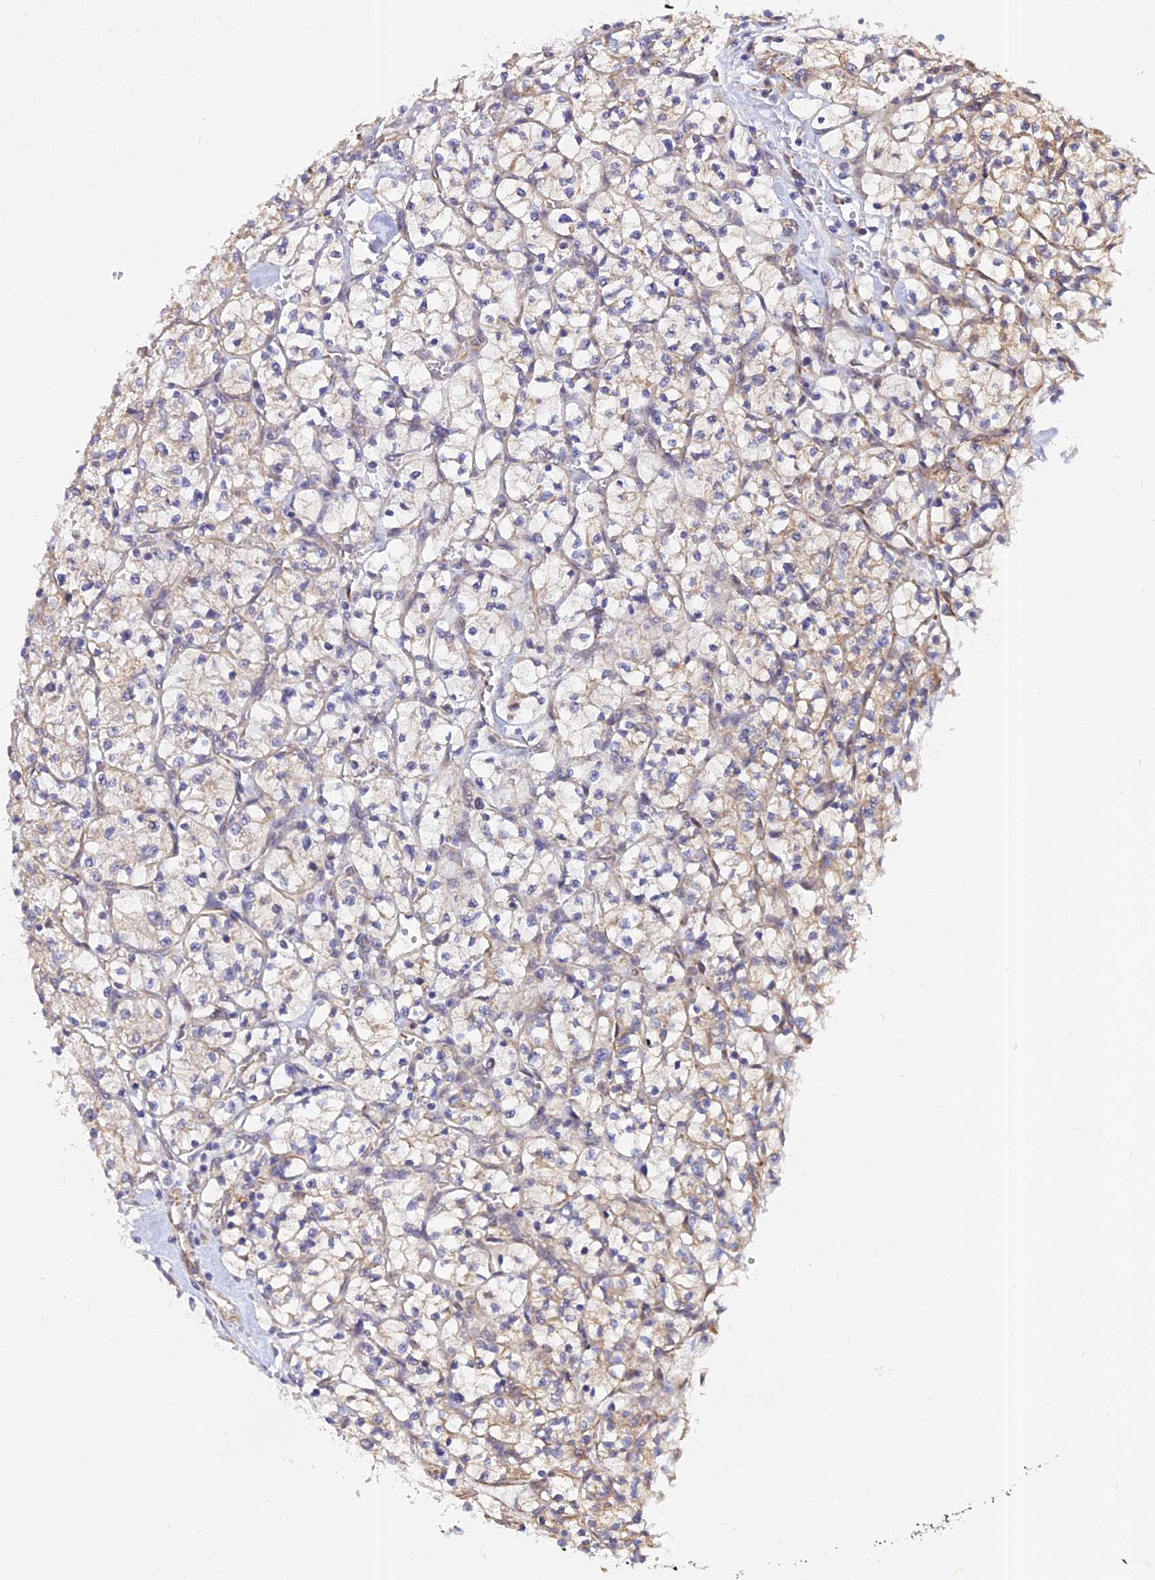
{"staining": {"intensity": "negative", "quantity": "none", "location": "none"}, "tissue": "renal cancer", "cell_type": "Tumor cells", "image_type": "cancer", "snomed": [{"axis": "morphology", "description": "Adenocarcinoma, NOS"}, {"axis": "topography", "description": "Kidney"}], "caption": "IHC photomicrograph of human renal cancer (adenocarcinoma) stained for a protein (brown), which demonstrates no staining in tumor cells.", "gene": "PAGR1", "patient": {"sex": "female", "age": 64}}